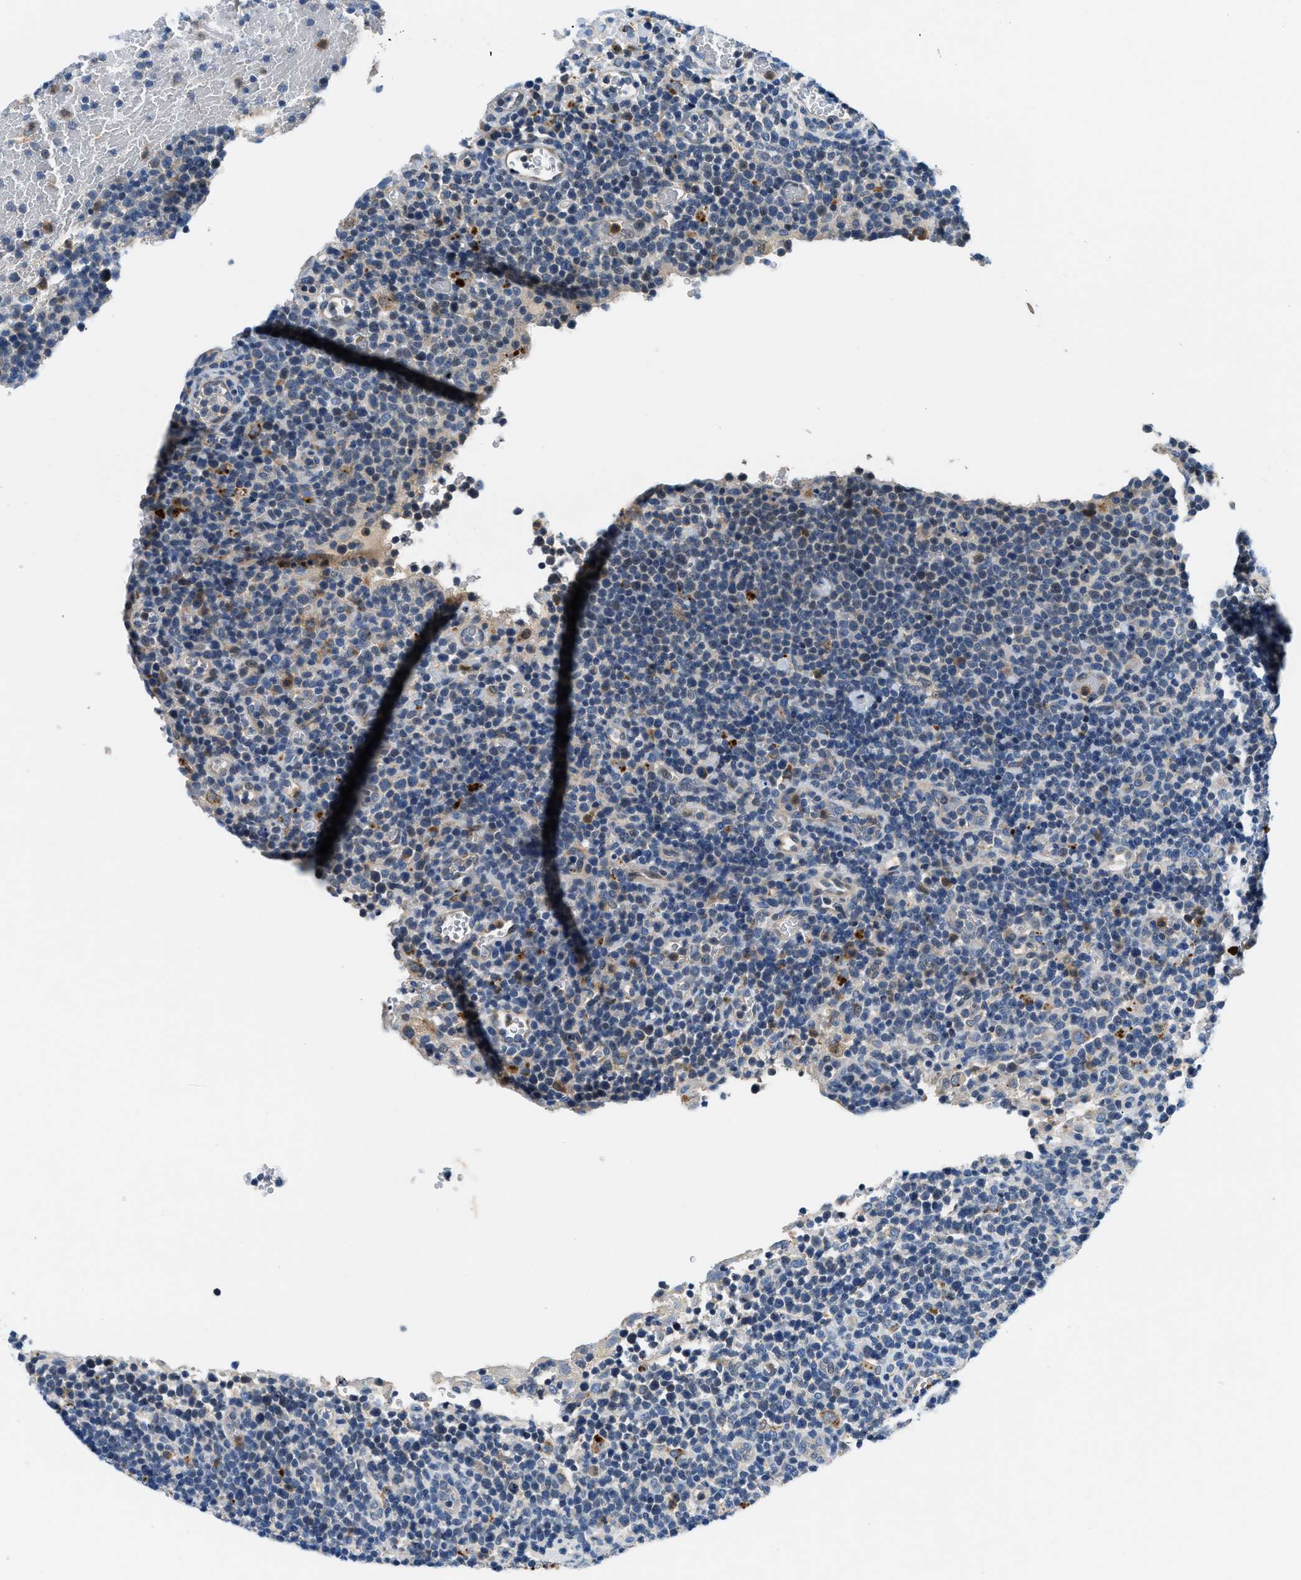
{"staining": {"intensity": "negative", "quantity": "none", "location": "none"}, "tissue": "lymphoma", "cell_type": "Tumor cells", "image_type": "cancer", "snomed": [{"axis": "morphology", "description": "Malignant lymphoma, non-Hodgkin's type, High grade"}, {"axis": "topography", "description": "Lymph node"}], "caption": "High-grade malignant lymphoma, non-Hodgkin's type was stained to show a protein in brown. There is no significant staining in tumor cells. (Immunohistochemistry (ihc), brightfield microscopy, high magnification).", "gene": "ADGRE3", "patient": {"sex": "male", "age": 61}}